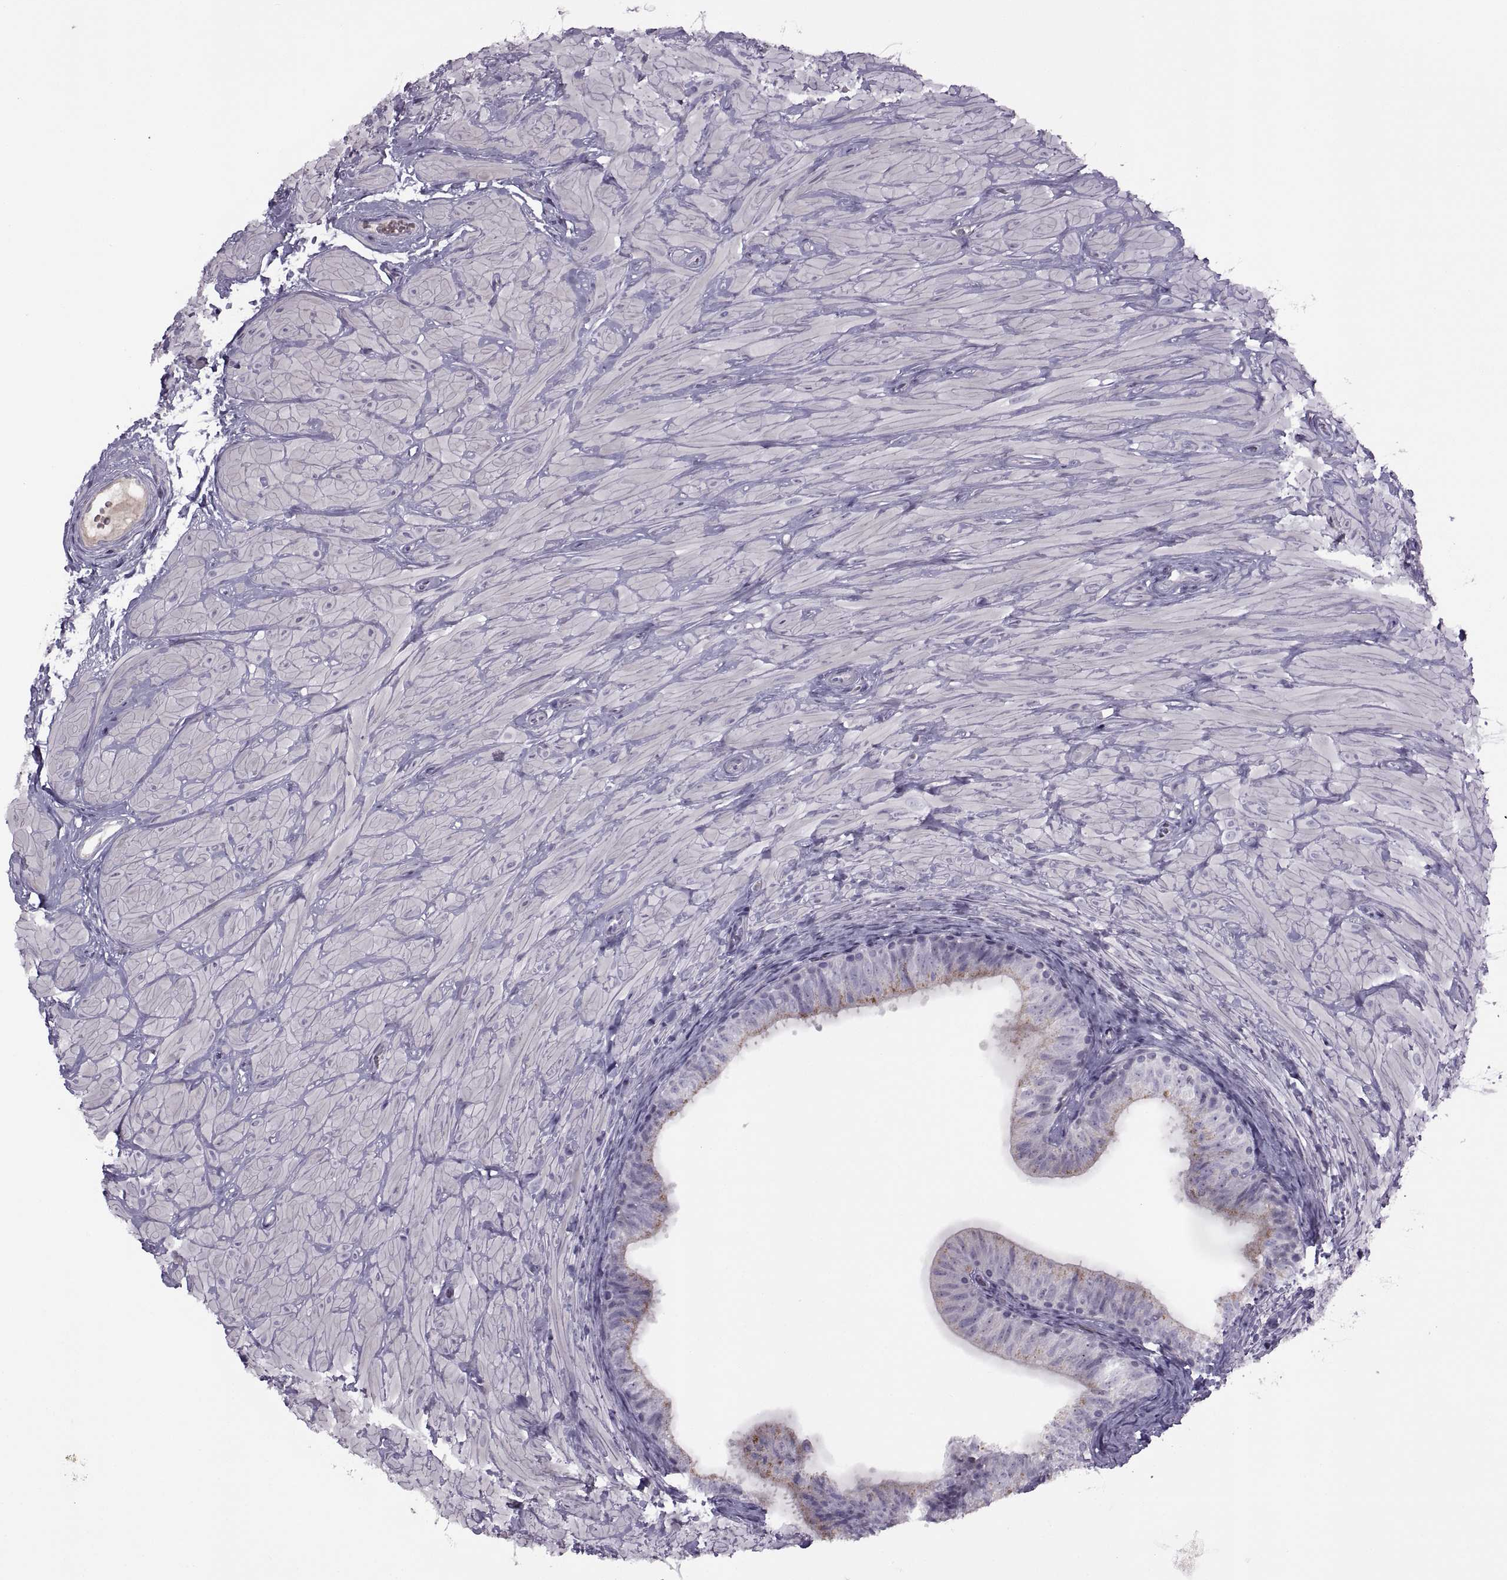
{"staining": {"intensity": "negative", "quantity": "none", "location": "none"}, "tissue": "epididymis", "cell_type": "Glandular cells", "image_type": "normal", "snomed": [{"axis": "morphology", "description": "Normal tissue, NOS"}, {"axis": "topography", "description": "Epididymis"}, {"axis": "topography", "description": "Vas deferens"}], "caption": "The immunohistochemistry (IHC) histopathology image has no significant expression in glandular cells of epididymis.", "gene": "RSPH6A", "patient": {"sex": "male", "age": 23}}